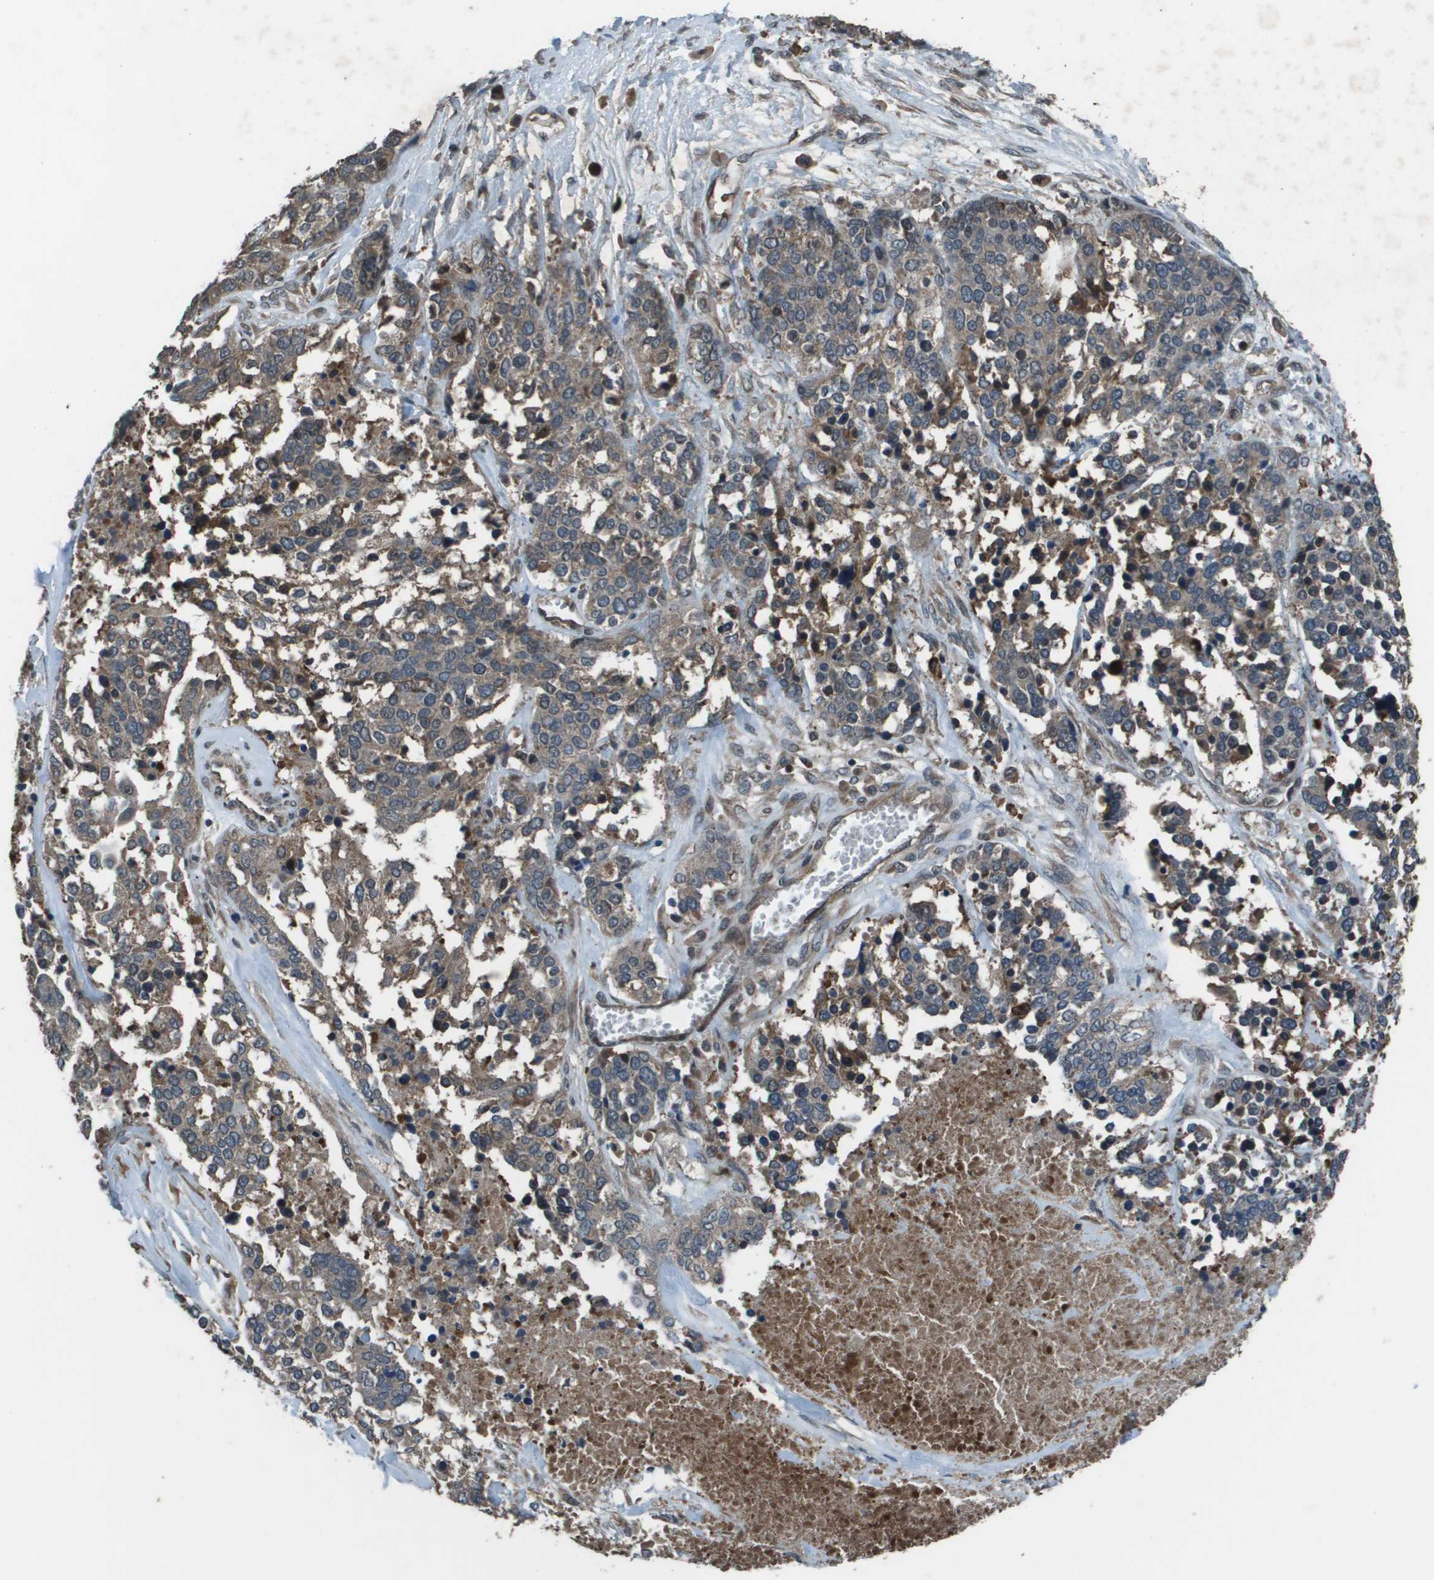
{"staining": {"intensity": "weak", "quantity": "<25%", "location": "cytoplasmic/membranous"}, "tissue": "ovarian cancer", "cell_type": "Tumor cells", "image_type": "cancer", "snomed": [{"axis": "morphology", "description": "Cystadenocarcinoma, serous, NOS"}, {"axis": "topography", "description": "Ovary"}], "caption": "Tumor cells show no significant protein expression in ovarian cancer (serous cystadenocarcinoma). Brightfield microscopy of IHC stained with DAB (3,3'-diaminobenzidine) (brown) and hematoxylin (blue), captured at high magnification.", "gene": "GOSR2", "patient": {"sex": "female", "age": 44}}